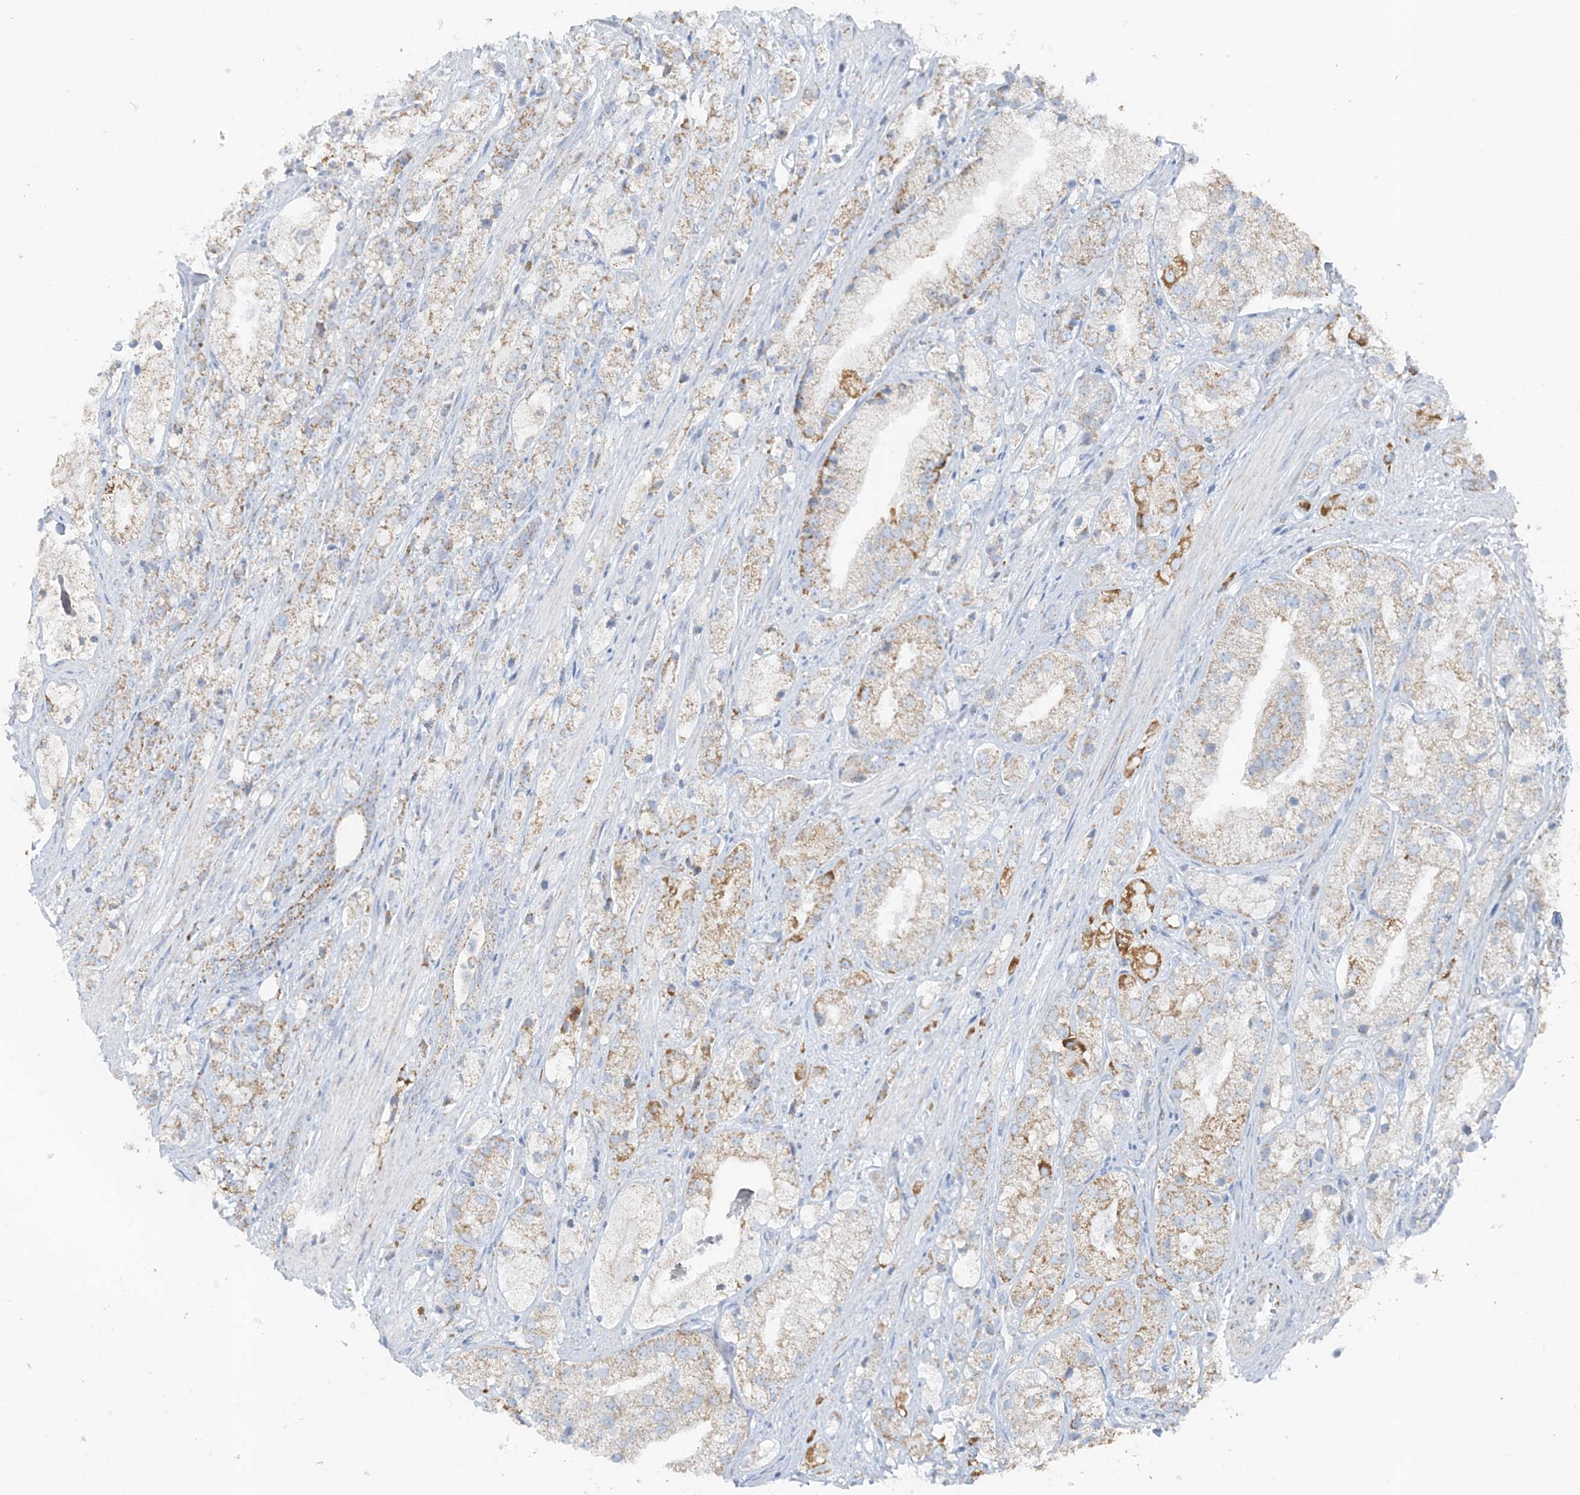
{"staining": {"intensity": "moderate", "quantity": "<25%", "location": "cytoplasmic/membranous"}, "tissue": "prostate cancer", "cell_type": "Tumor cells", "image_type": "cancer", "snomed": [{"axis": "morphology", "description": "Adenocarcinoma, High grade"}, {"axis": "topography", "description": "Prostate"}], "caption": "Prostate adenocarcinoma (high-grade) stained for a protein exhibits moderate cytoplasmic/membranous positivity in tumor cells. The protein of interest is shown in brown color, while the nuclei are stained blue.", "gene": "PCCB", "patient": {"sex": "male", "age": 50}}